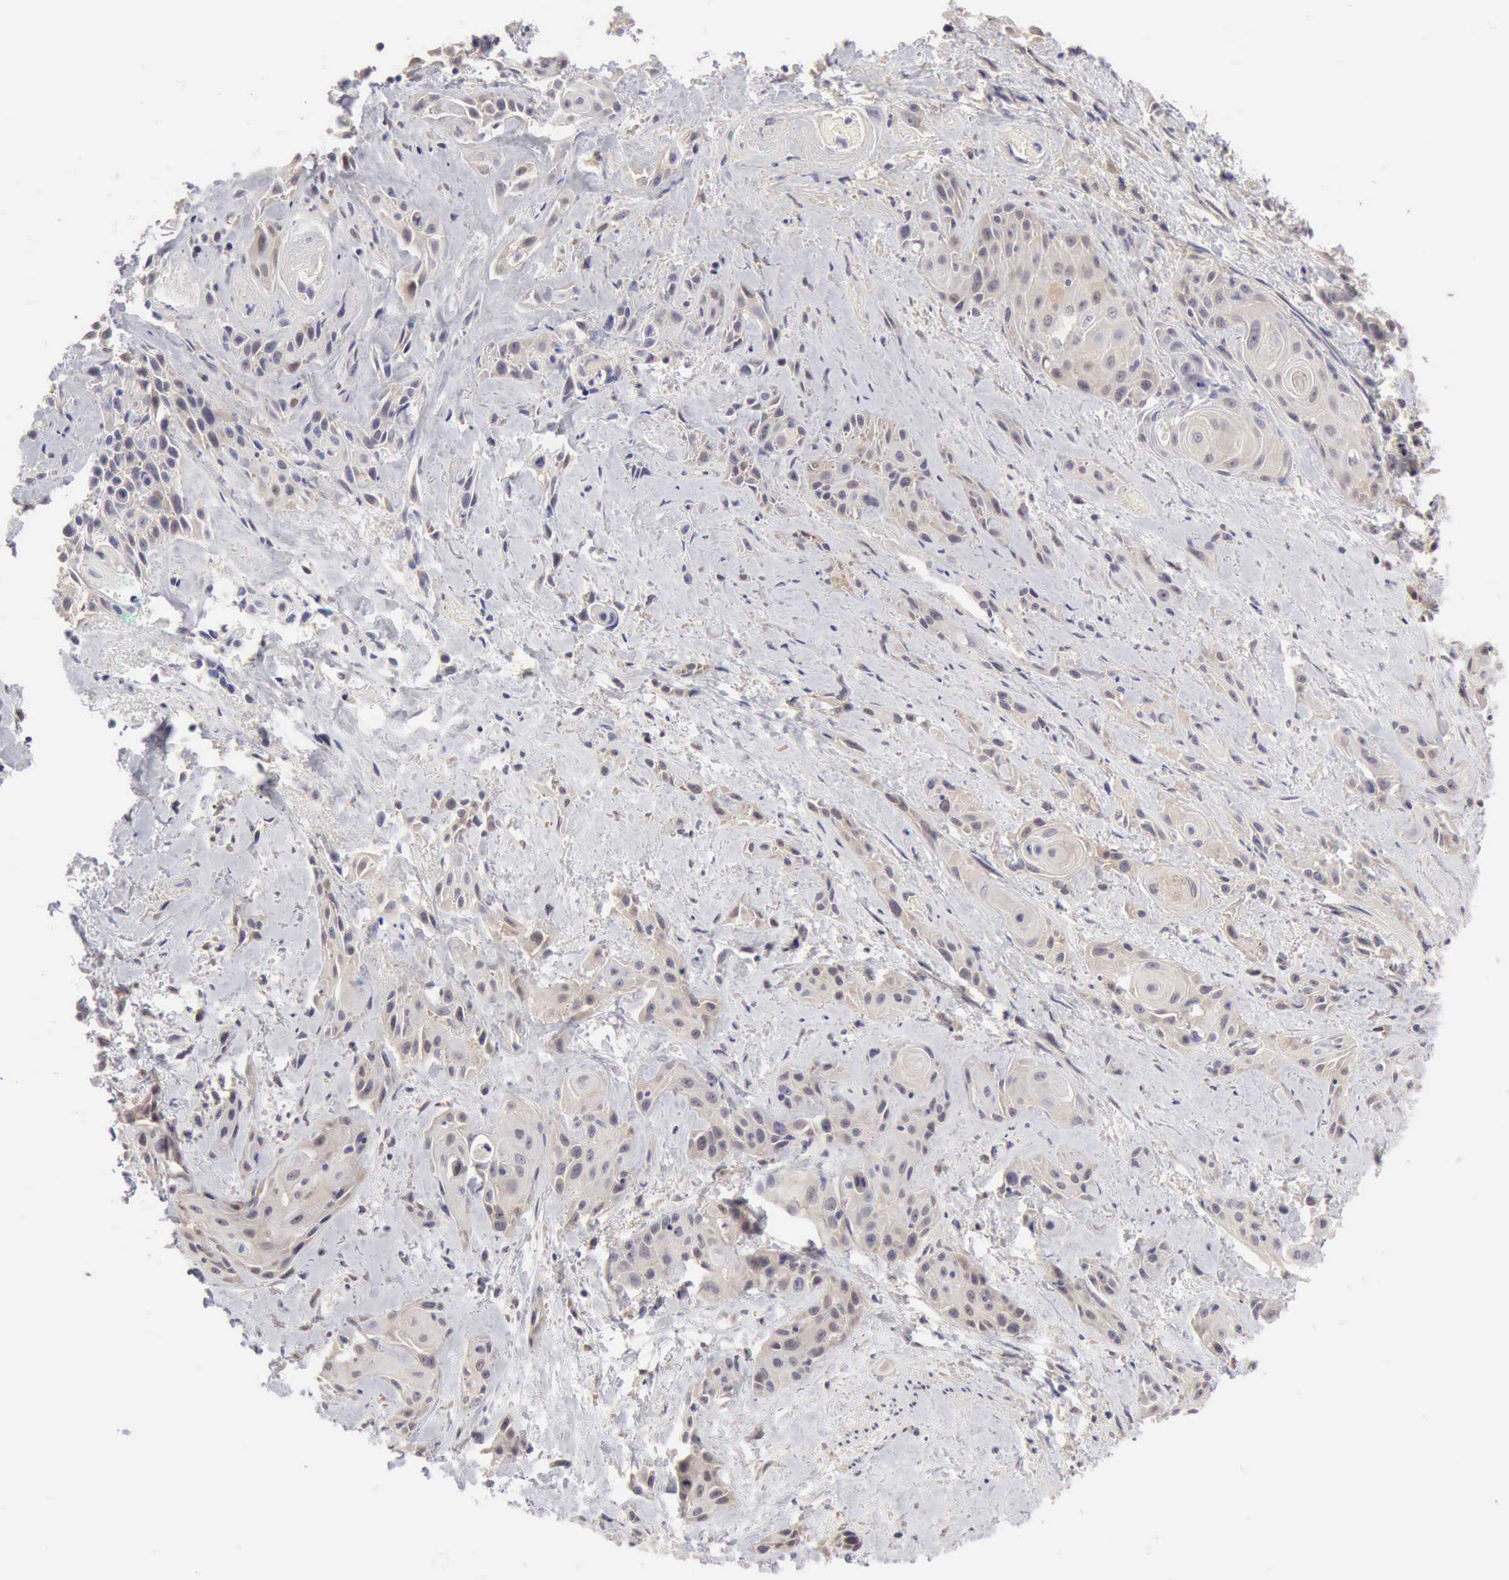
{"staining": {"intensity": "weak", "quantity": "25%-75%", "location": "cytoplasmic/membranous"}, "tissue": "skin cancer", "cell_type": "Tumor cells", "image_type": "cancer", "snomed": [{"axis": "morphology", "description": "Squamous cell carcinoma, NOS"}, {"axis": "topography", "description": "Skin"}, {"axis": "topography", "description": "Anal"}], "caption": "This image reveals skin cancer stained with immunohistochemistry (IHC) to label a protein in brown. The cytoplasmic/membranous of tumor cells show weak positivity for the protein. Nuclei are counter-stained blue.", "gene": "PTGR2", "patient": {"sex": "male", "age": 64}}